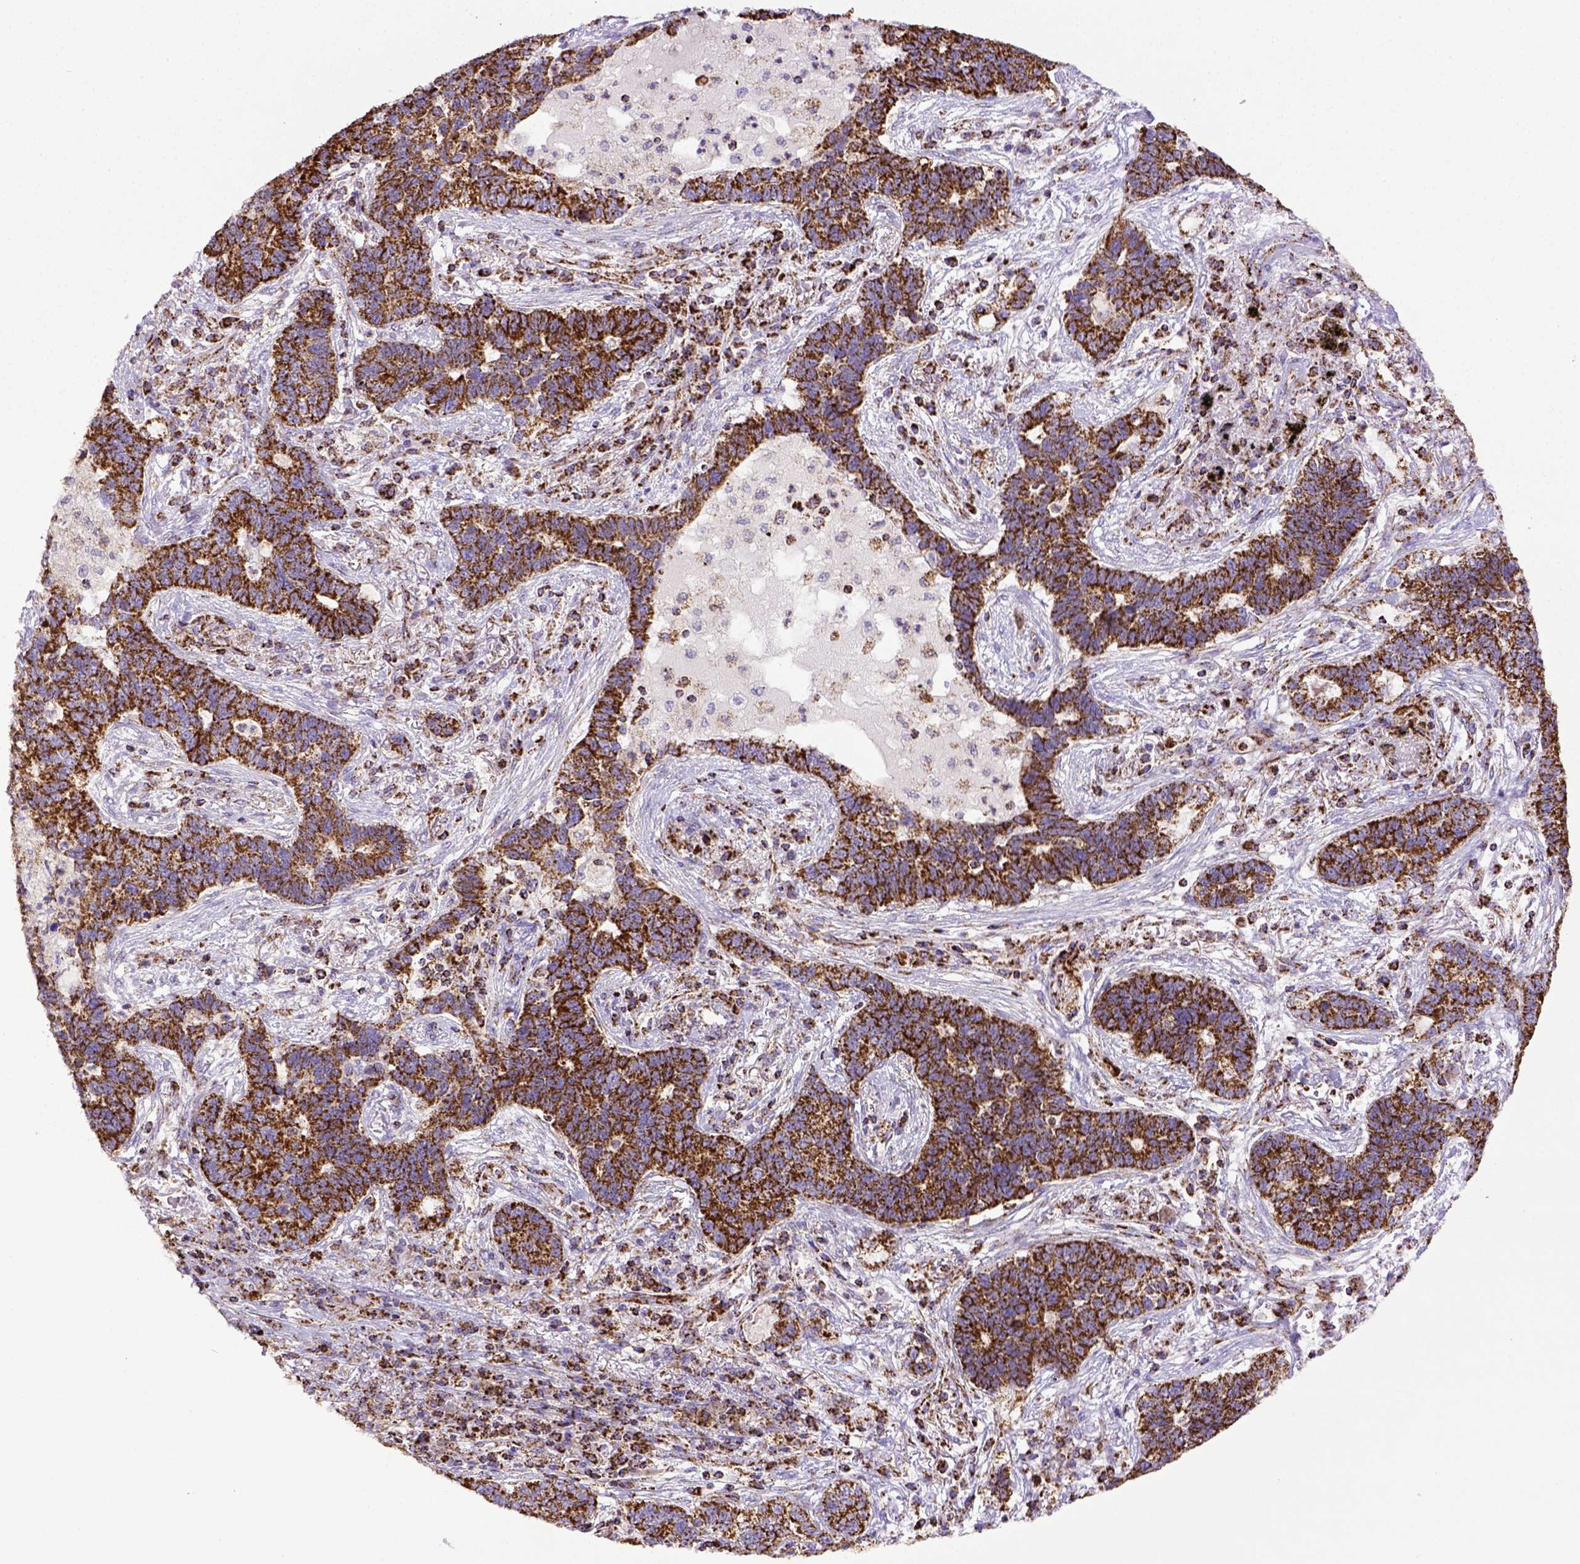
{"staining": {"intensity": "strong", "quantity": ">75%", "location": "cytoplasmic/membranous"}, "tissue": "lung cancer", "cell_type": "Tumor cells", "image_type": "cancer", "snomed": [{"axis": "morphology", "description": "Adenocarcinoma, NOS"}, {"axis": "topography", "description": "Lung"}], "caption": "Protein expression analysis of human adenocarcinoma (lung) reveals strong cytoplasmic/membranous positivity in approximately >75% of tumor cells. The protein of interest is stained brown, and the nuclei are stained in blue (DAB IHC with brightfield microscopy, high magnification).", "gene": "MT-CO1", "patient": {"sex": "female", "age": 57}}